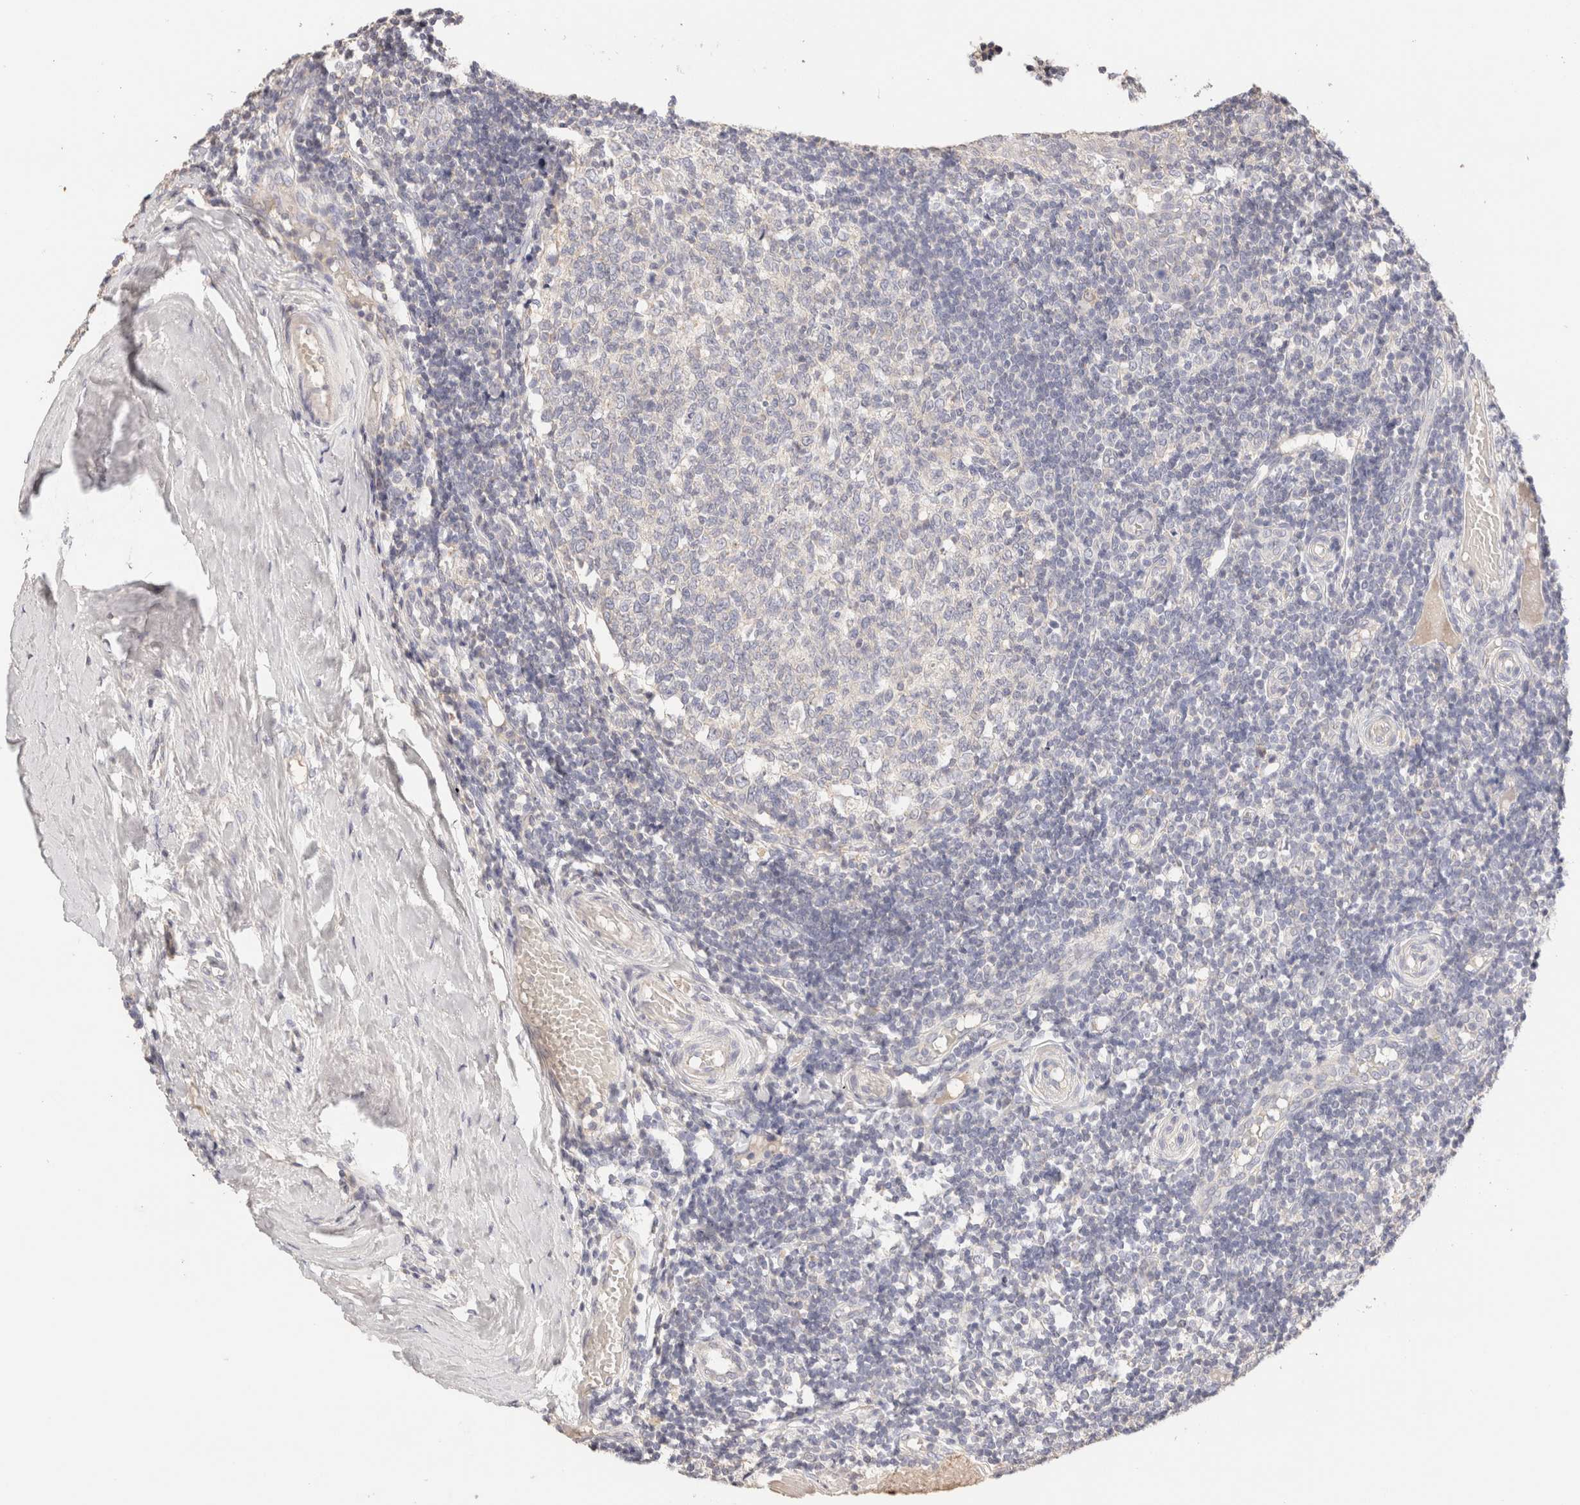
{"staining": {"intensity": "negative", "quantity": "none", "location": "none"}, "tissue": "tonsil", "cell_type": "Germinal center cells", "image_type": "normal", "snomed": [{"axis": "morphology", "description": "Normal tissue, NOS"}, {"axis": "topography", "description": "Tonsil"}], "caption": "An image of human tonsil is negative for staining in germinal center cells.", "gene": "SCGB2A2", "patient": {"sex": "female", "age": 19}}